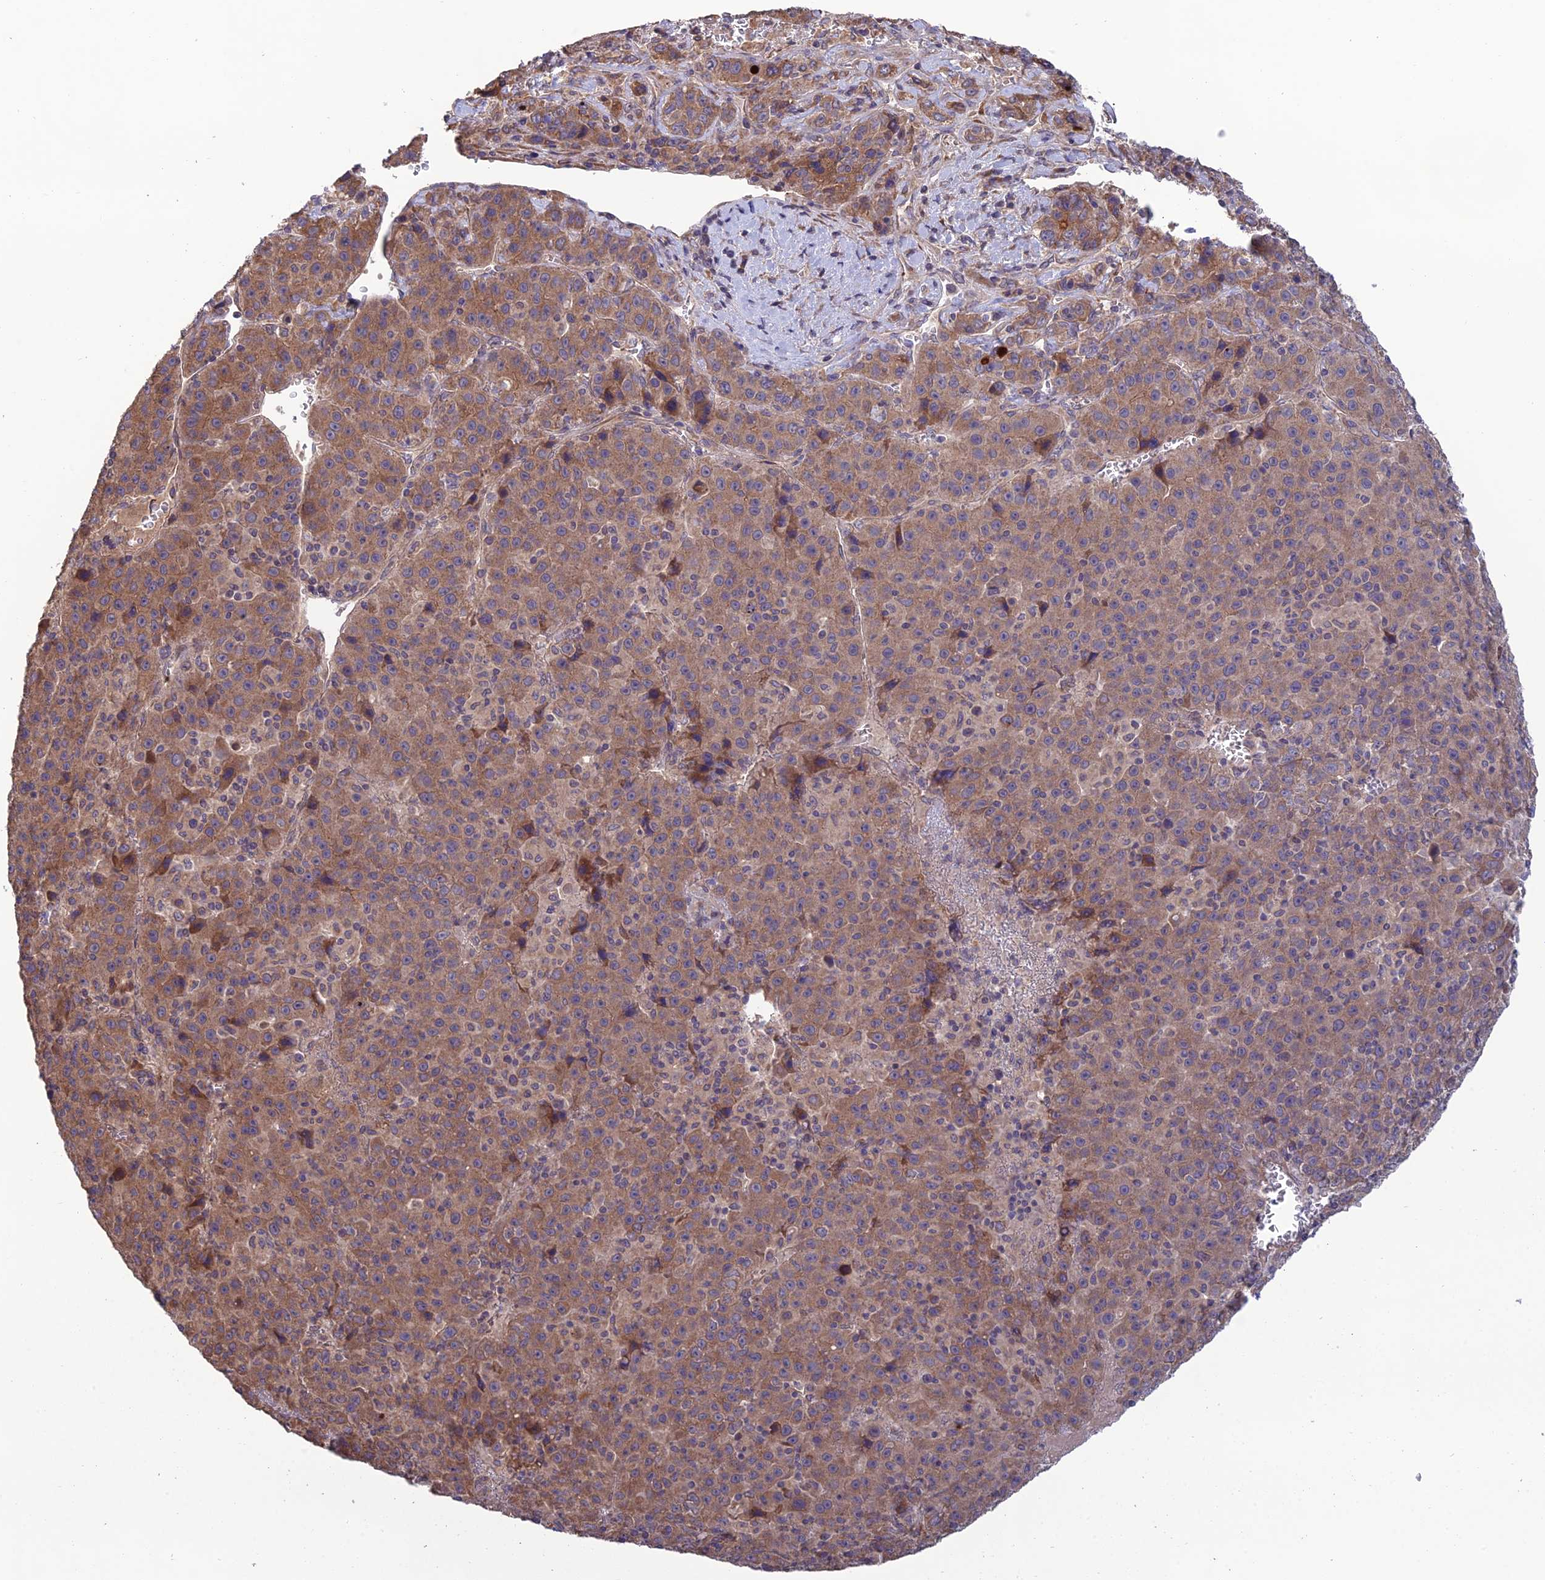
{"staining": {"intensity": "moderate", "quantity": ">75%", "location": "cytoplasmic/membranous"}, "tissue": "liver cancer", "cell_type": "Tumor cells", "image_type": "cancer", "snomed": [{"axis": "morphology", "description": "Carcinoma, Hepatocellular, NOS"}, {"axis": "topography", "description": "Liver"}], "caption": "Liver cancer (hepatocellular carcinoma) stained for a protein (brown) reveals moderate cytoplasmic/membranous positive positivity in approximately >75% of tumor cells.", "gene": "MRNIP", "patient": {"sex": "female", "age": 53}}